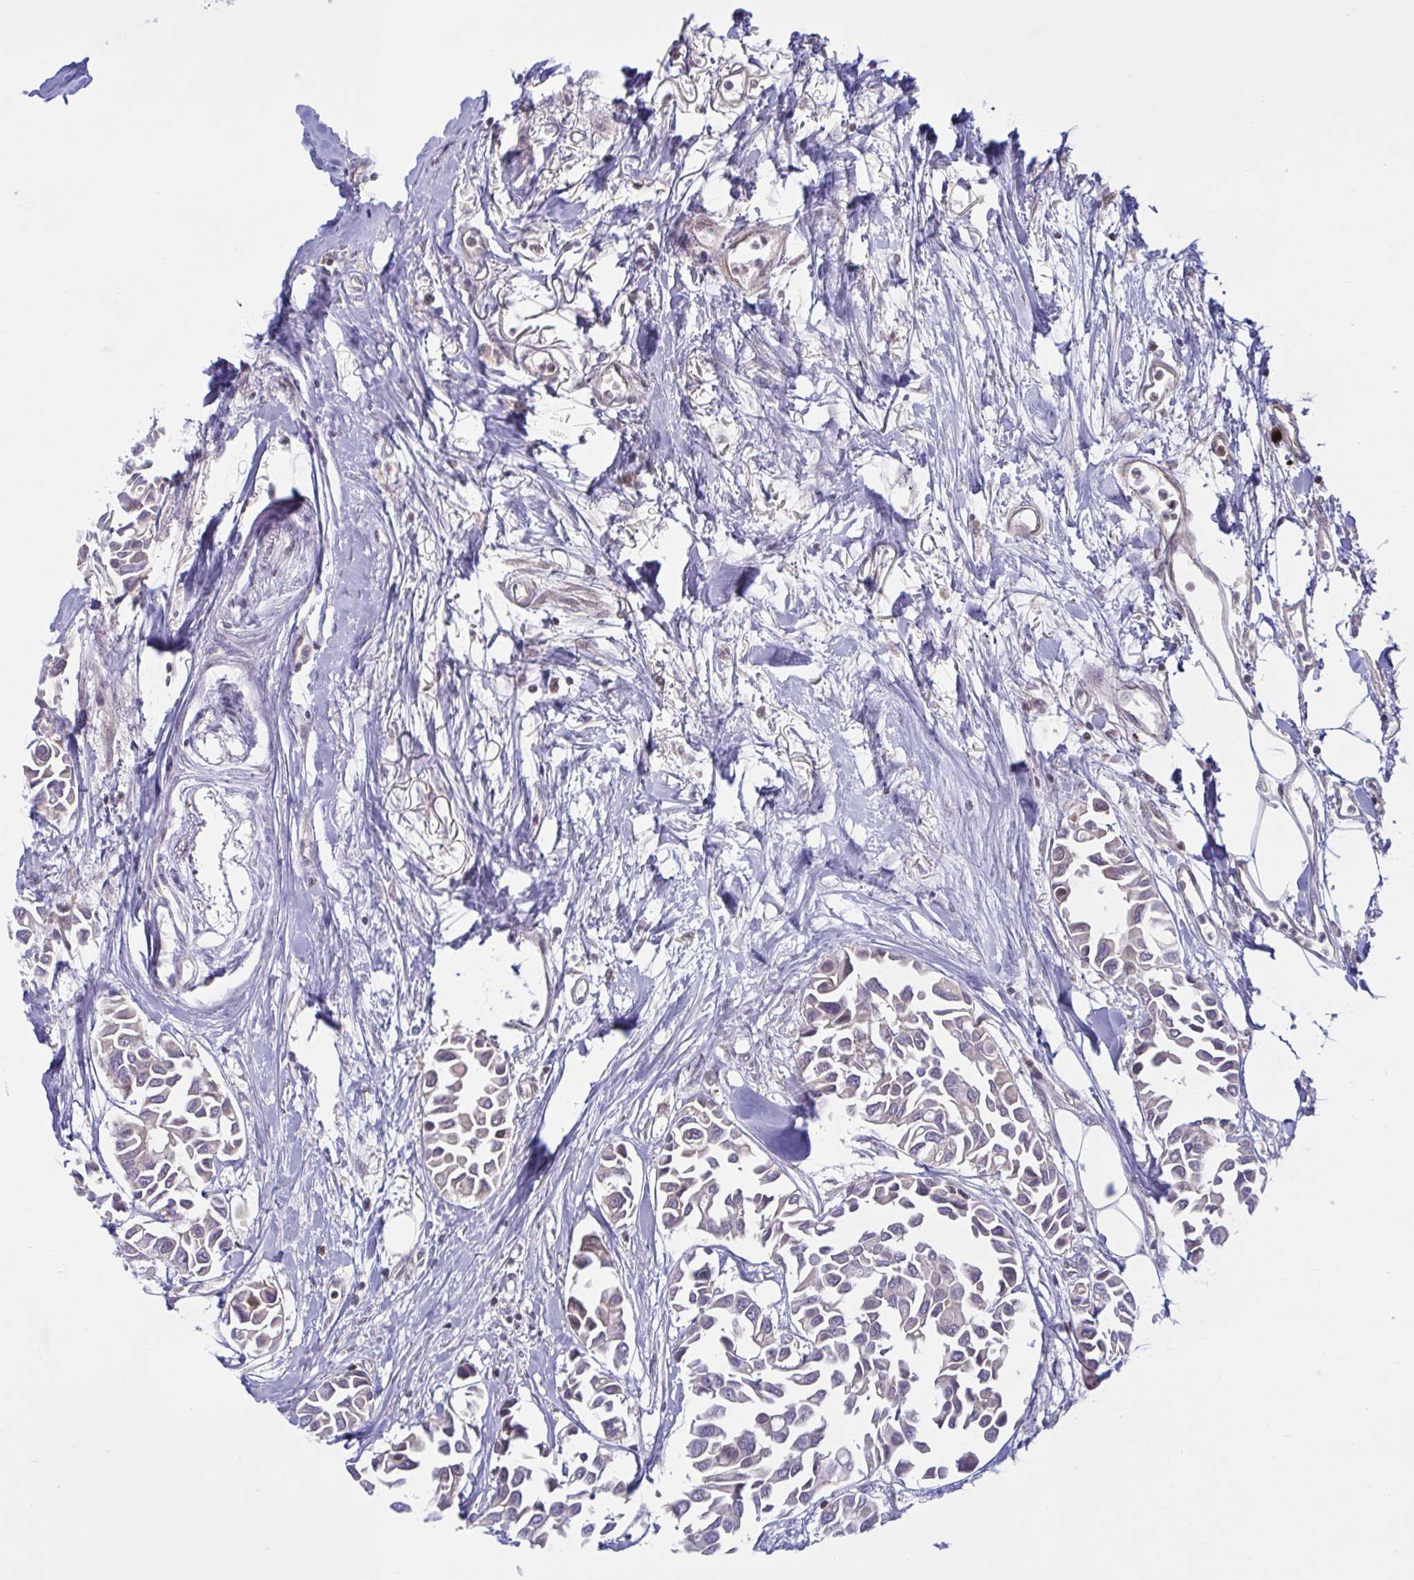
{"staining": {"intensity": "negative", "quantity": "none", "location": "none"}, "tissue": "breast cancer", "cell_type": "Tumor cells", "image_type": "cancer", "snomed": [{"axis": "morphology", "description": "Duct carcinoma"}, {"axis": "topography", "description": "Breast"}], "caption": "Breast cancer (invasive ductal carcinoma) was stained to show a protein in brown. There is no significant staining in tumor cells.", "gene": "VWC2", "patient": {"sex": "female", "age": 54}}